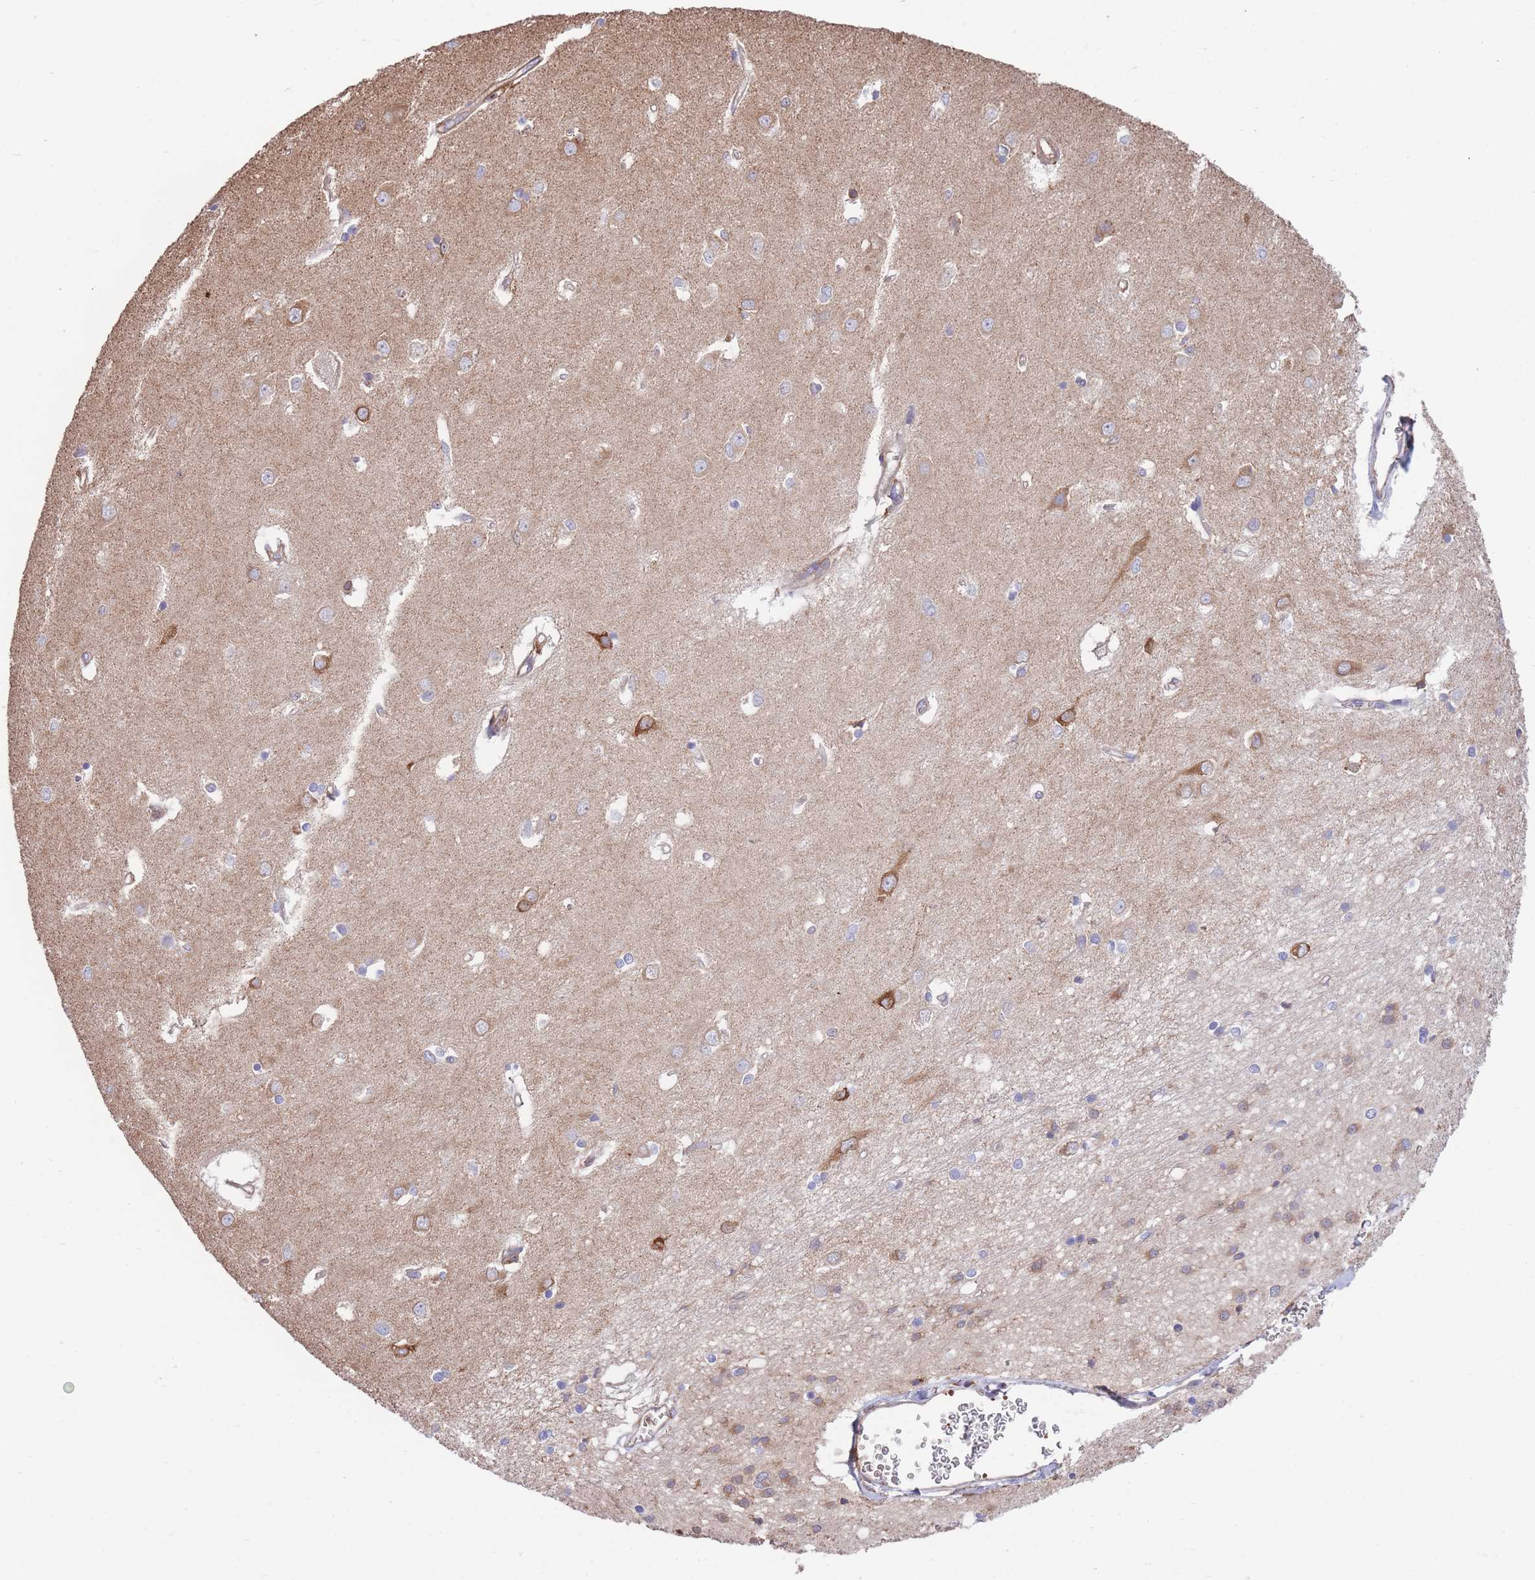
{"staining": {"intensity": "moderate", "quantity": "25%-75%", "location": "cytoplasmic/membranous"}, "tissue": "caudate", "cell_type": "Glial cells", "image_type": "normal", "snomed": [{"axis": "morphology", "description": "Normal tissue, NOS"}, {"axis": "topography", "description": "Lateral ventricle wall"}], "caption": "Caudate stained for a protein (brown) shows moderate cytoplasmic/membranous positive positivity in about 25%-75% of glial cells.", "gene": "LRRN4CL", "patient": {"sex": "male", "age": 37}}